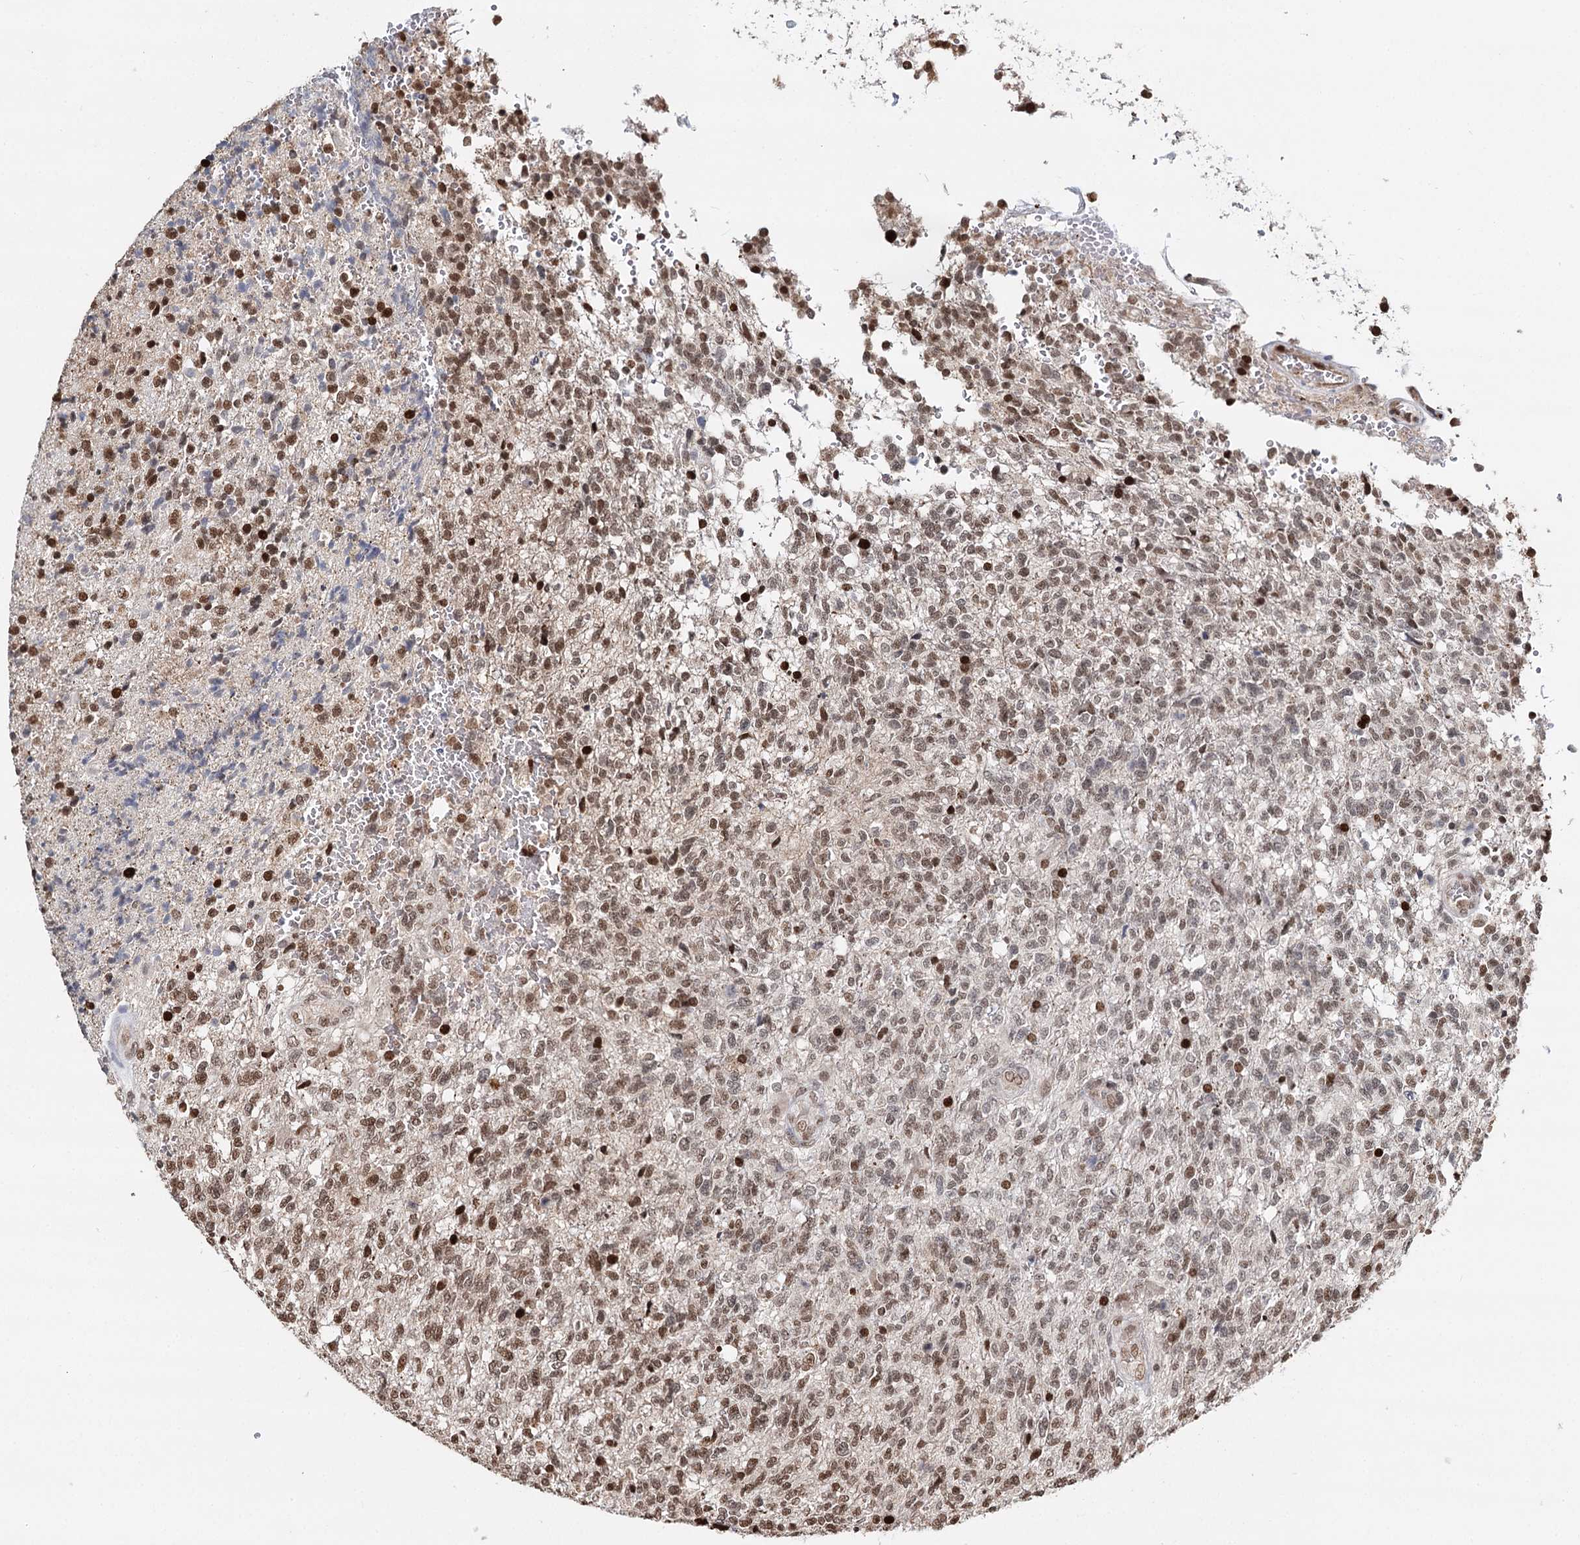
{"staining": {"intensity": "moderate", "quantity": ">75%", "location": "nuclear"}, "tissue": "glioma", "cell_type": "Tumor cells", "image_type": "cancer", "snomed": [{"axis": "morphology", "description": "Glioma, malignant, High grade"}, {"axis": "topography", "description": "Brain"}], "caption": "Malignant glioma (high-grade) was stained to show a protein in brown. There is medium levels of moderate nuclear staining in approximately >75% of tumor cells.", "gene": "RPS27A", "patient": {"sex": "male", "age": 56}}